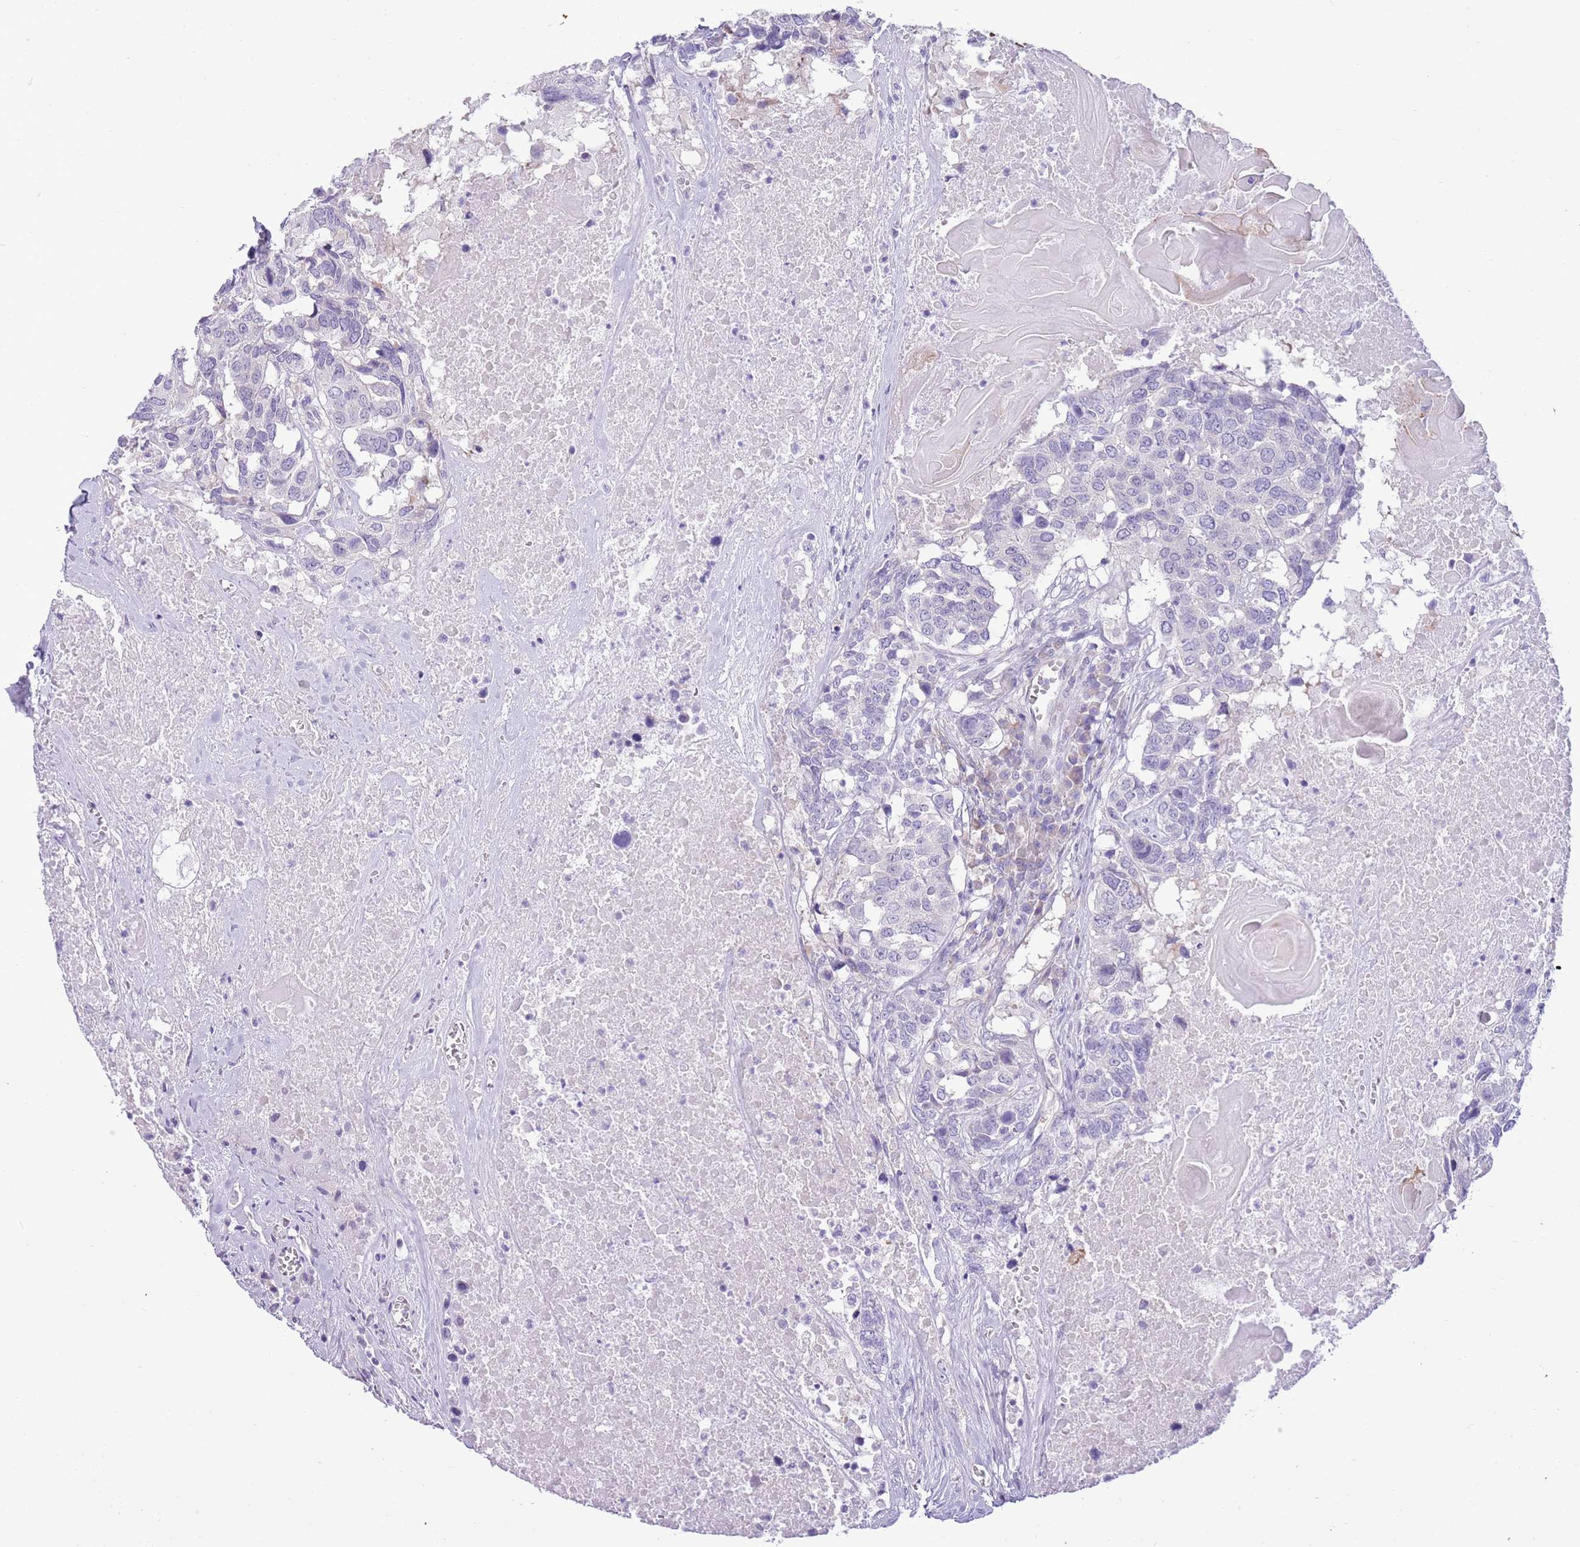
{"staining": {"intensity": "negative", "quantity": "none", "location": "none"}, "tissue": "head and neck cancer", "cell_type": "Tumor cells", "image_type": "cancer", "snomed": [{"axis": "morphology", "description": "Squamous cell carcinoma, NOS"}, {"axis": "topography", "description": "Head-Neck"}], "caption": "Squamous cell carcinoma (head and neck) was stained to show a protein in brown. There is no significant positivity in tumor cells. Brightfield microscopy of IHC stained with DAB (brown) and hematoxylin (blue), captured at high magnification.", "gene": "ZC4H2", "patient": {"sex": "male", "age": 66}}